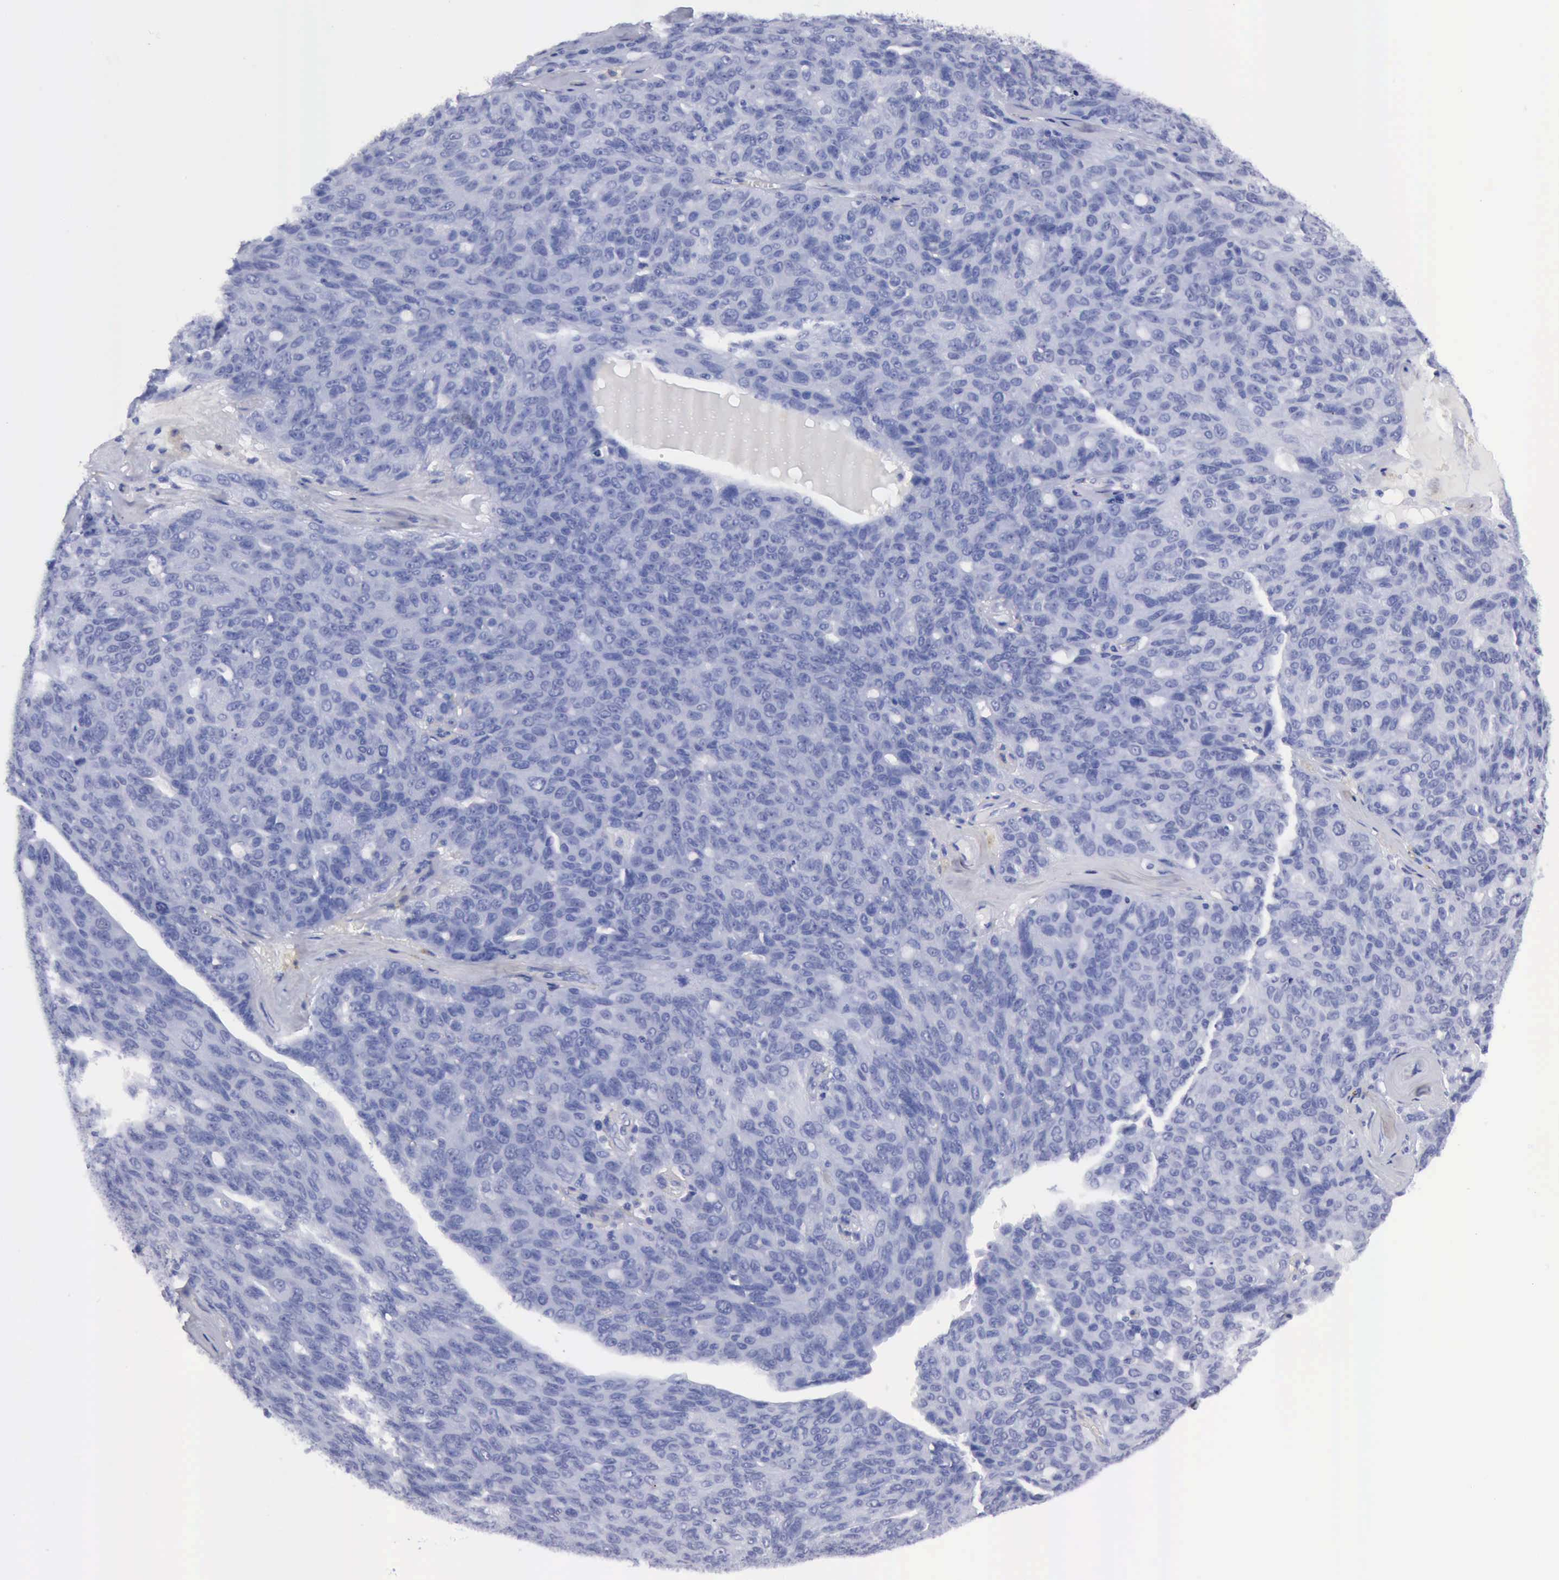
{"staining": {"intensity": "negative", "quantity": "none", "location": "none"}, "tissue": "ovarian cancer", "cell_type": "Tumor cells", "image_type": "cancer", "snomed": [{"axis": "morphology", "description": "Carcinoma, endometroid"}, {"axis": "topography", "description": "Ovary"}], "caption": "Immunohistochemistry micrograph of ovarian endometroid carcinoma stained for a protein (brown), which shows no positivity in tumor cells.", "gene": "CYP19A1", "patient": {"sex": "female", "age": 60}}